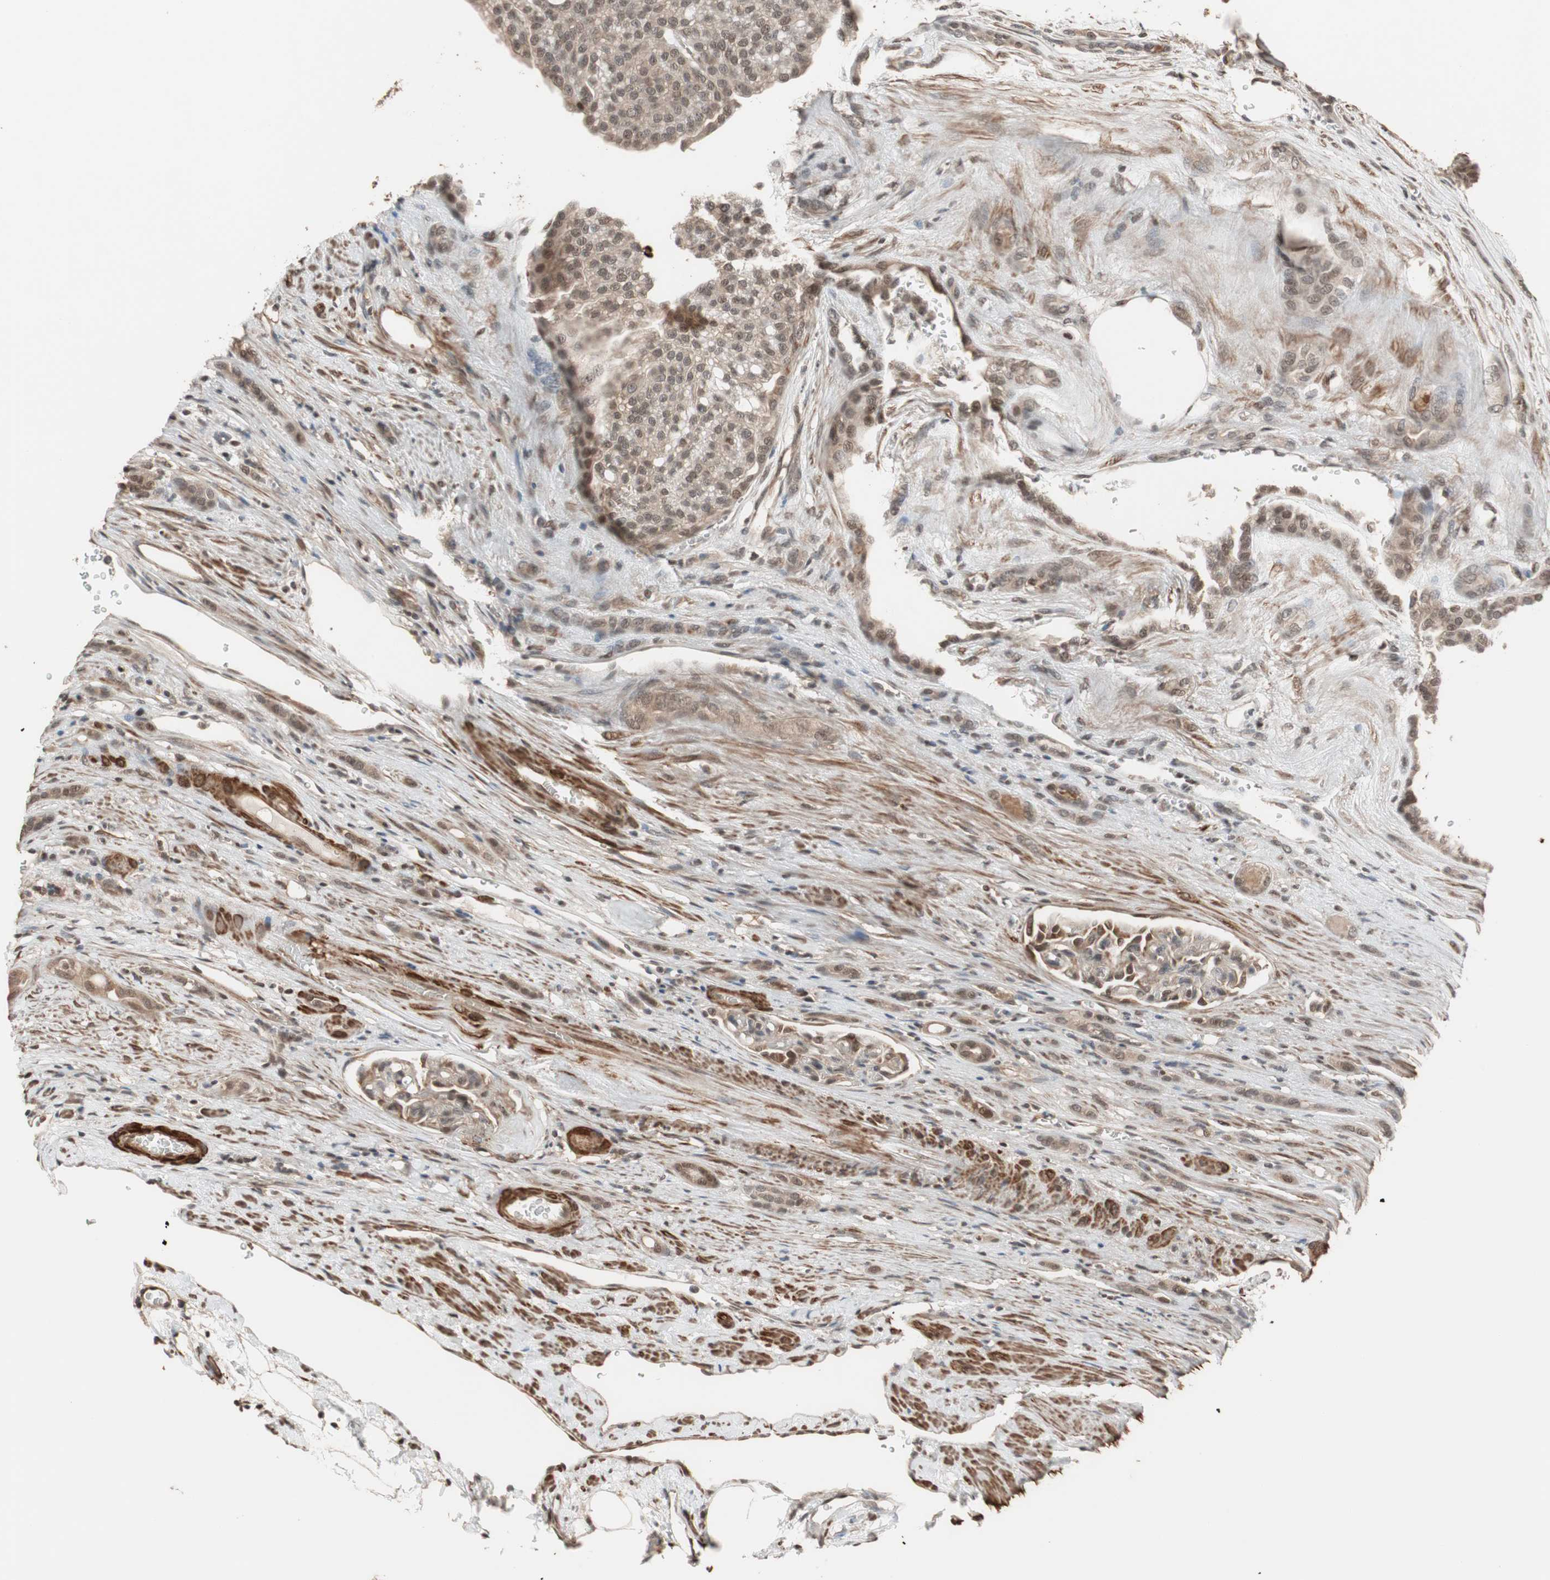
{"staining": {"intensity": "weak", "quantity": "25%-75%", "location": "cytoplasmic/membranous,nuclear"}, "tissue": "renal cancer", "cell_type": "Tumor cells", "image_type": "cancer", "snomed": [{"axis": "morphology", "description": "Adenocarcinoma, NOS"}, {"axis": "topography", "description": "Kidney"}], "caption": "DAB immunohistochemical staining of renal cancer (adenocarcinoma) shows weak cytoplasmic/membranous and nuclear protein positivity in approximately 25%-75% of tumor cells. Using DAB (3,3'-diaminobenzidine) (brown) and hematoxylin (blue) stains, captured at high magnification using brightfield microscopy.", "gene": "DRAP1", "patient": {"sex": "male", "age": 63}}